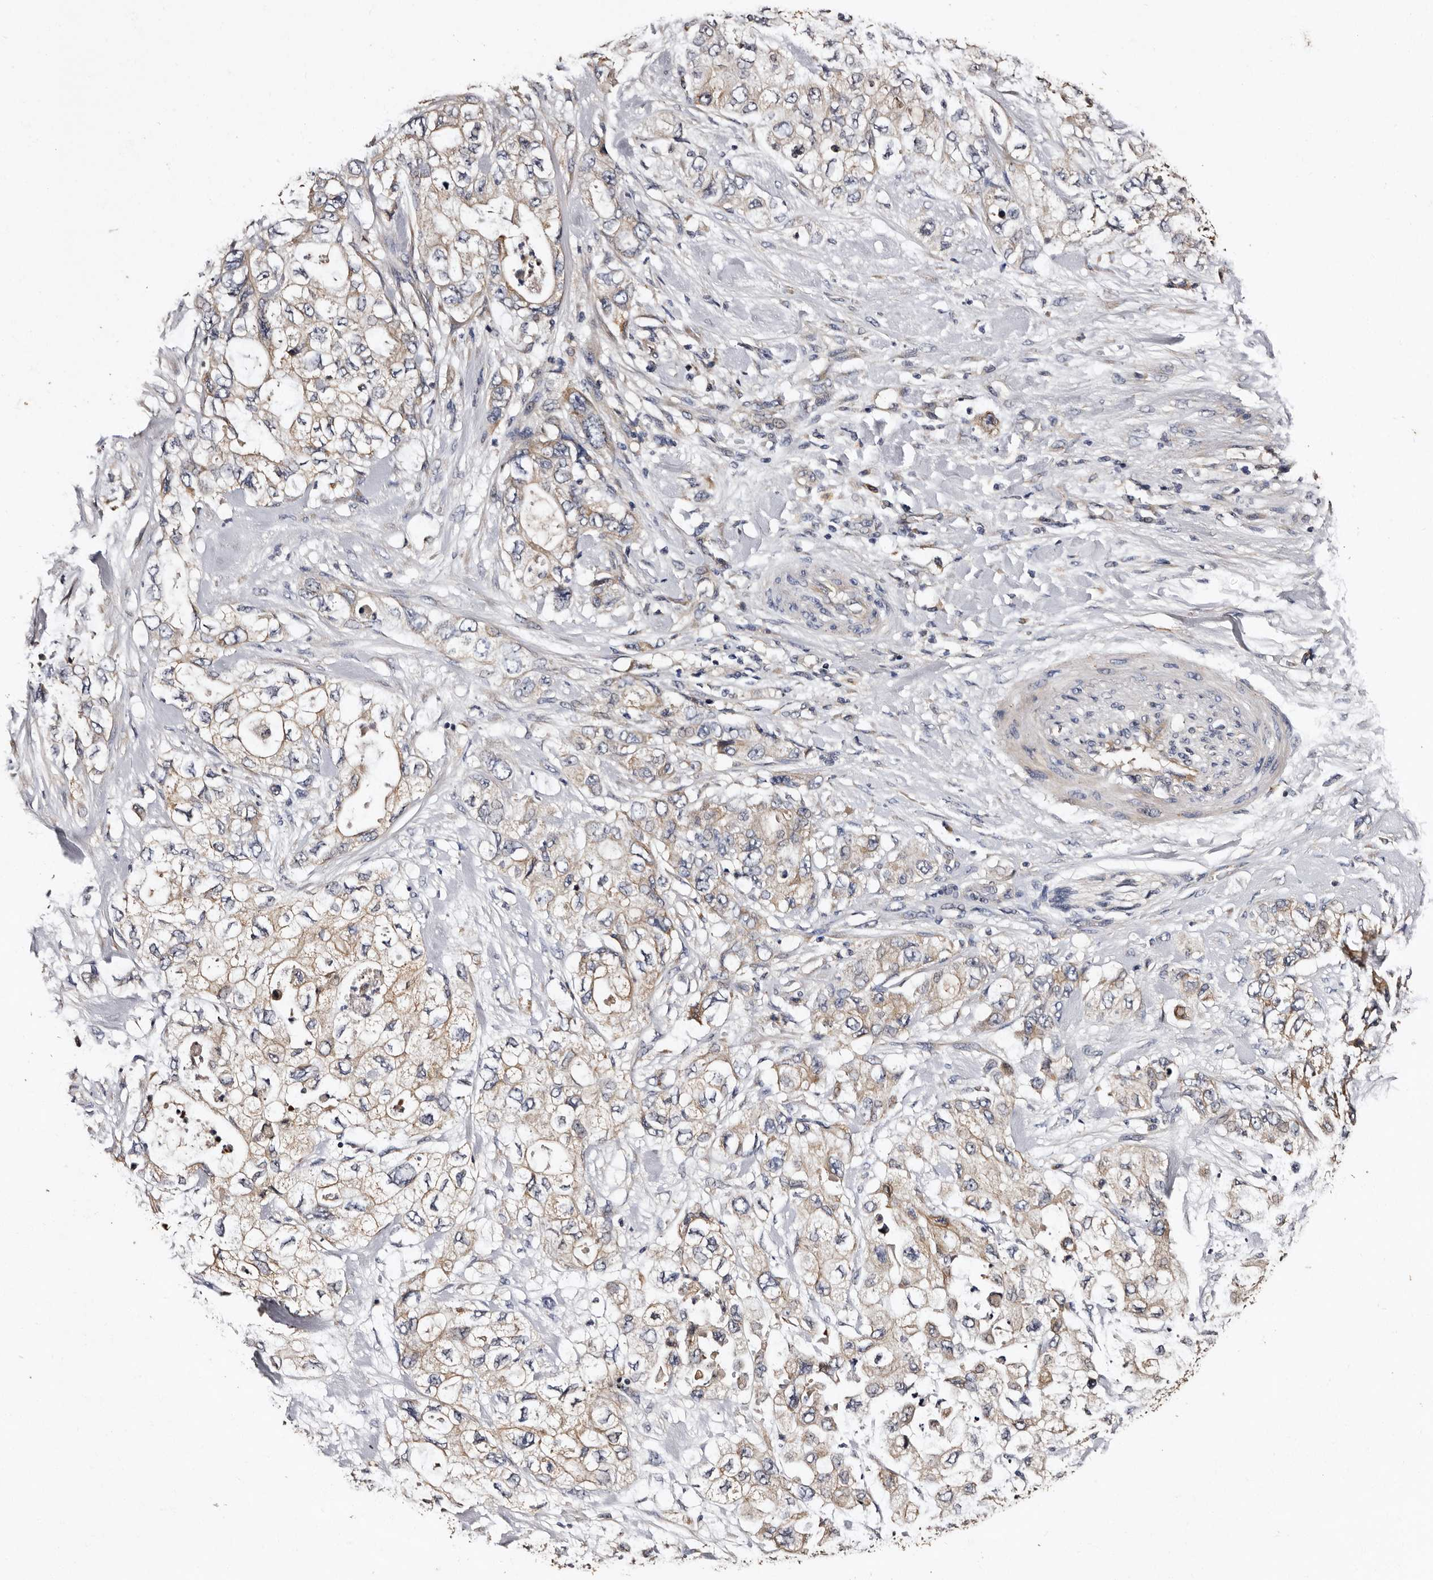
{"staining": {"intensity": "weak", "quantity": ">75%", "location": "cytoplasmic/membranous"}, "tissue": "pancreatic cancer", "cell_type": "Tumor cells", "image_type": "cancer", "snomed": [{"axis": "morphology", "description": "Adenocarcinoma, NOS"}, {"axis": "topography", "description": "Pancreas"}], "caption": "Adenocarcinoma (pancreatic) was stained to show a protein in brown. There is low levels of weak cytoplasmic/membranous staining in about >75% of tumor cells.", "gene": "ADCK5", "patient": {"sex": "female", "age": 73}}